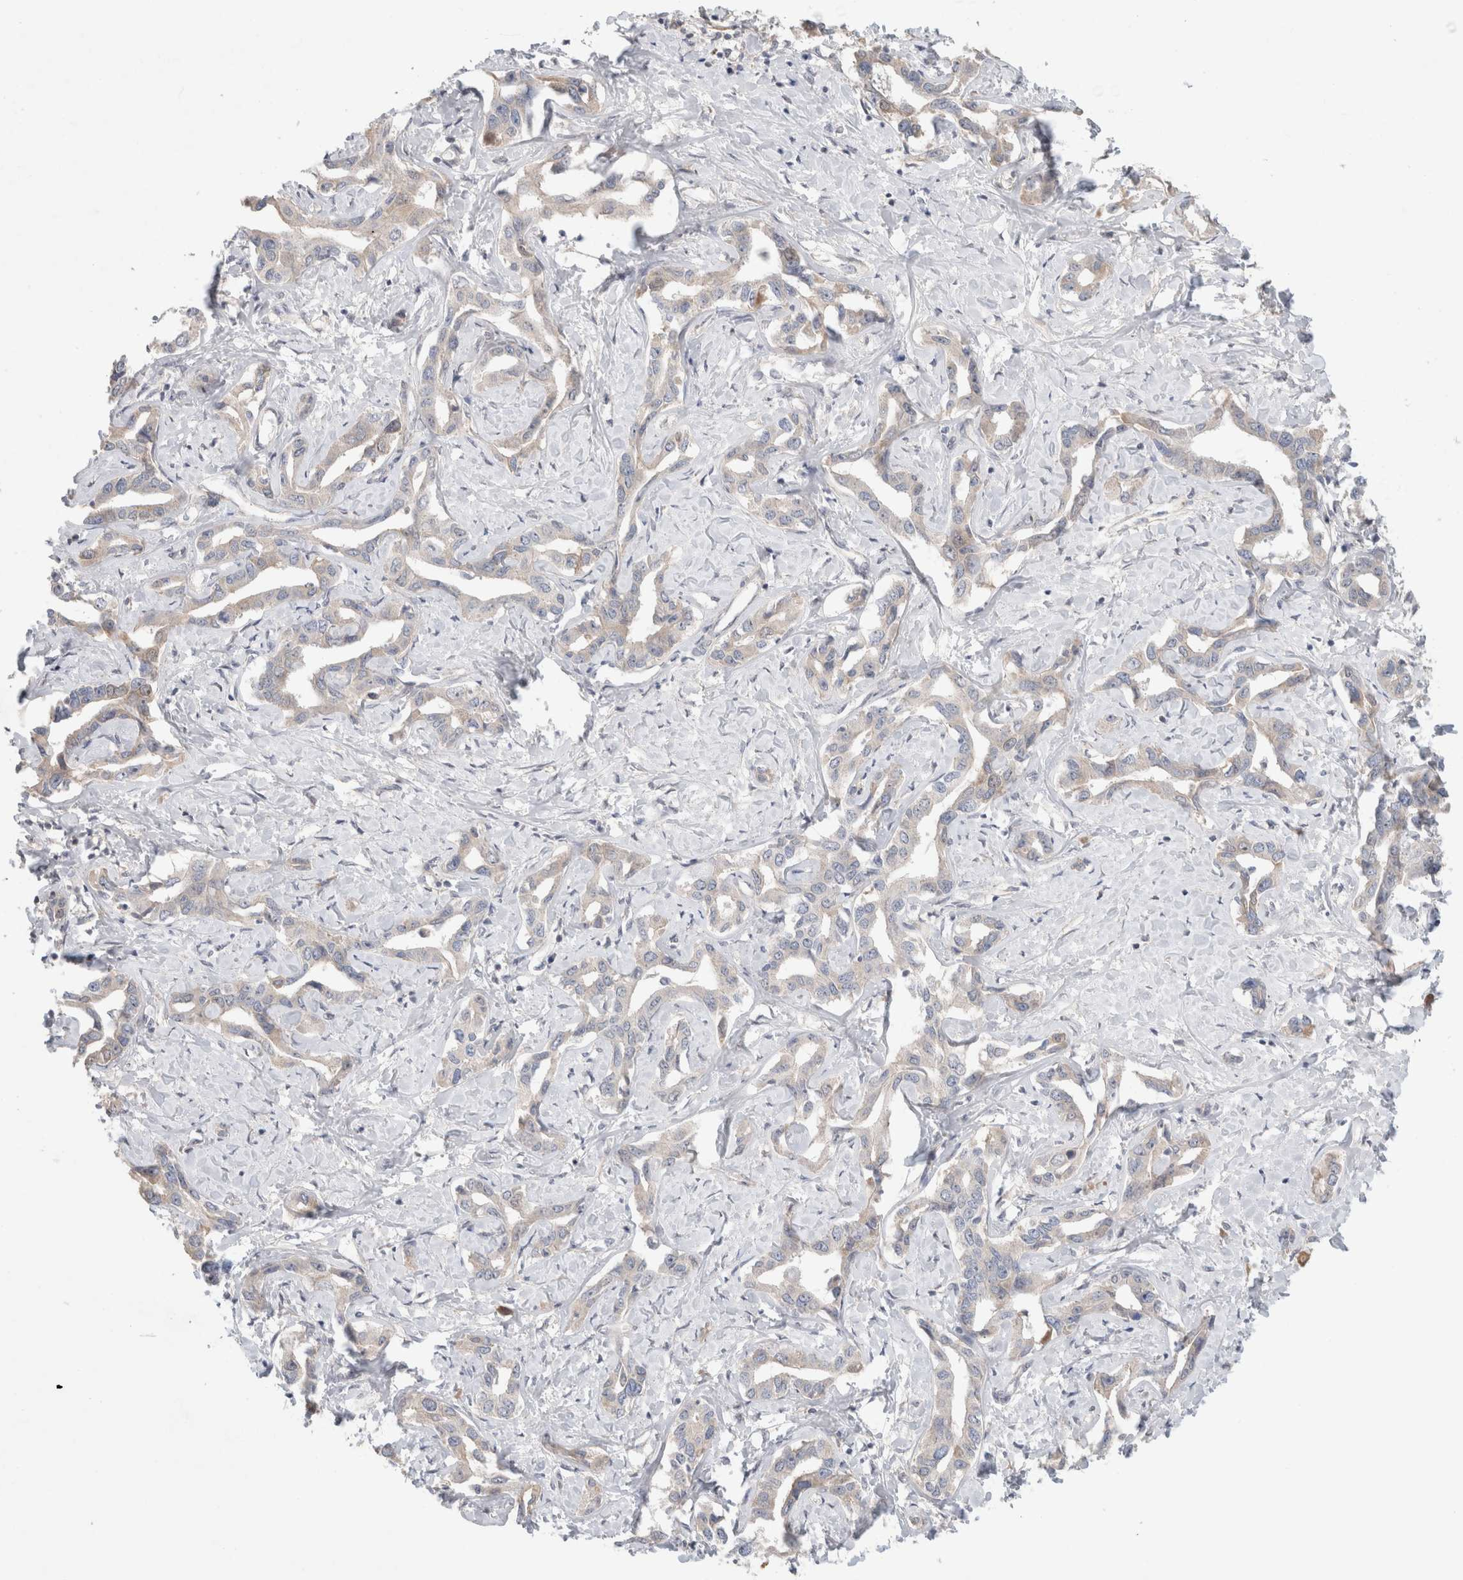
{"staining": {"intensity": "weak", "quantity": "<25%", "location": "cytoplasmic/membranous"}, "tissue": "liver cancer", "cell_type": "Tumor cells", "image_type": "cancer", "snomed": [{"axis": "morphology", "description": "Cholangiocarcinoma"}, {"axis": "topography", "description": "Liver"}], "caption": "Immunohistochemistry micrograph of neoplastic tissue: human liver cancer stained with DAB reveals no significant protein expression in tumor cells.", "gene": "SYDE2", "patient": {"sex": "male", "age": 59}}